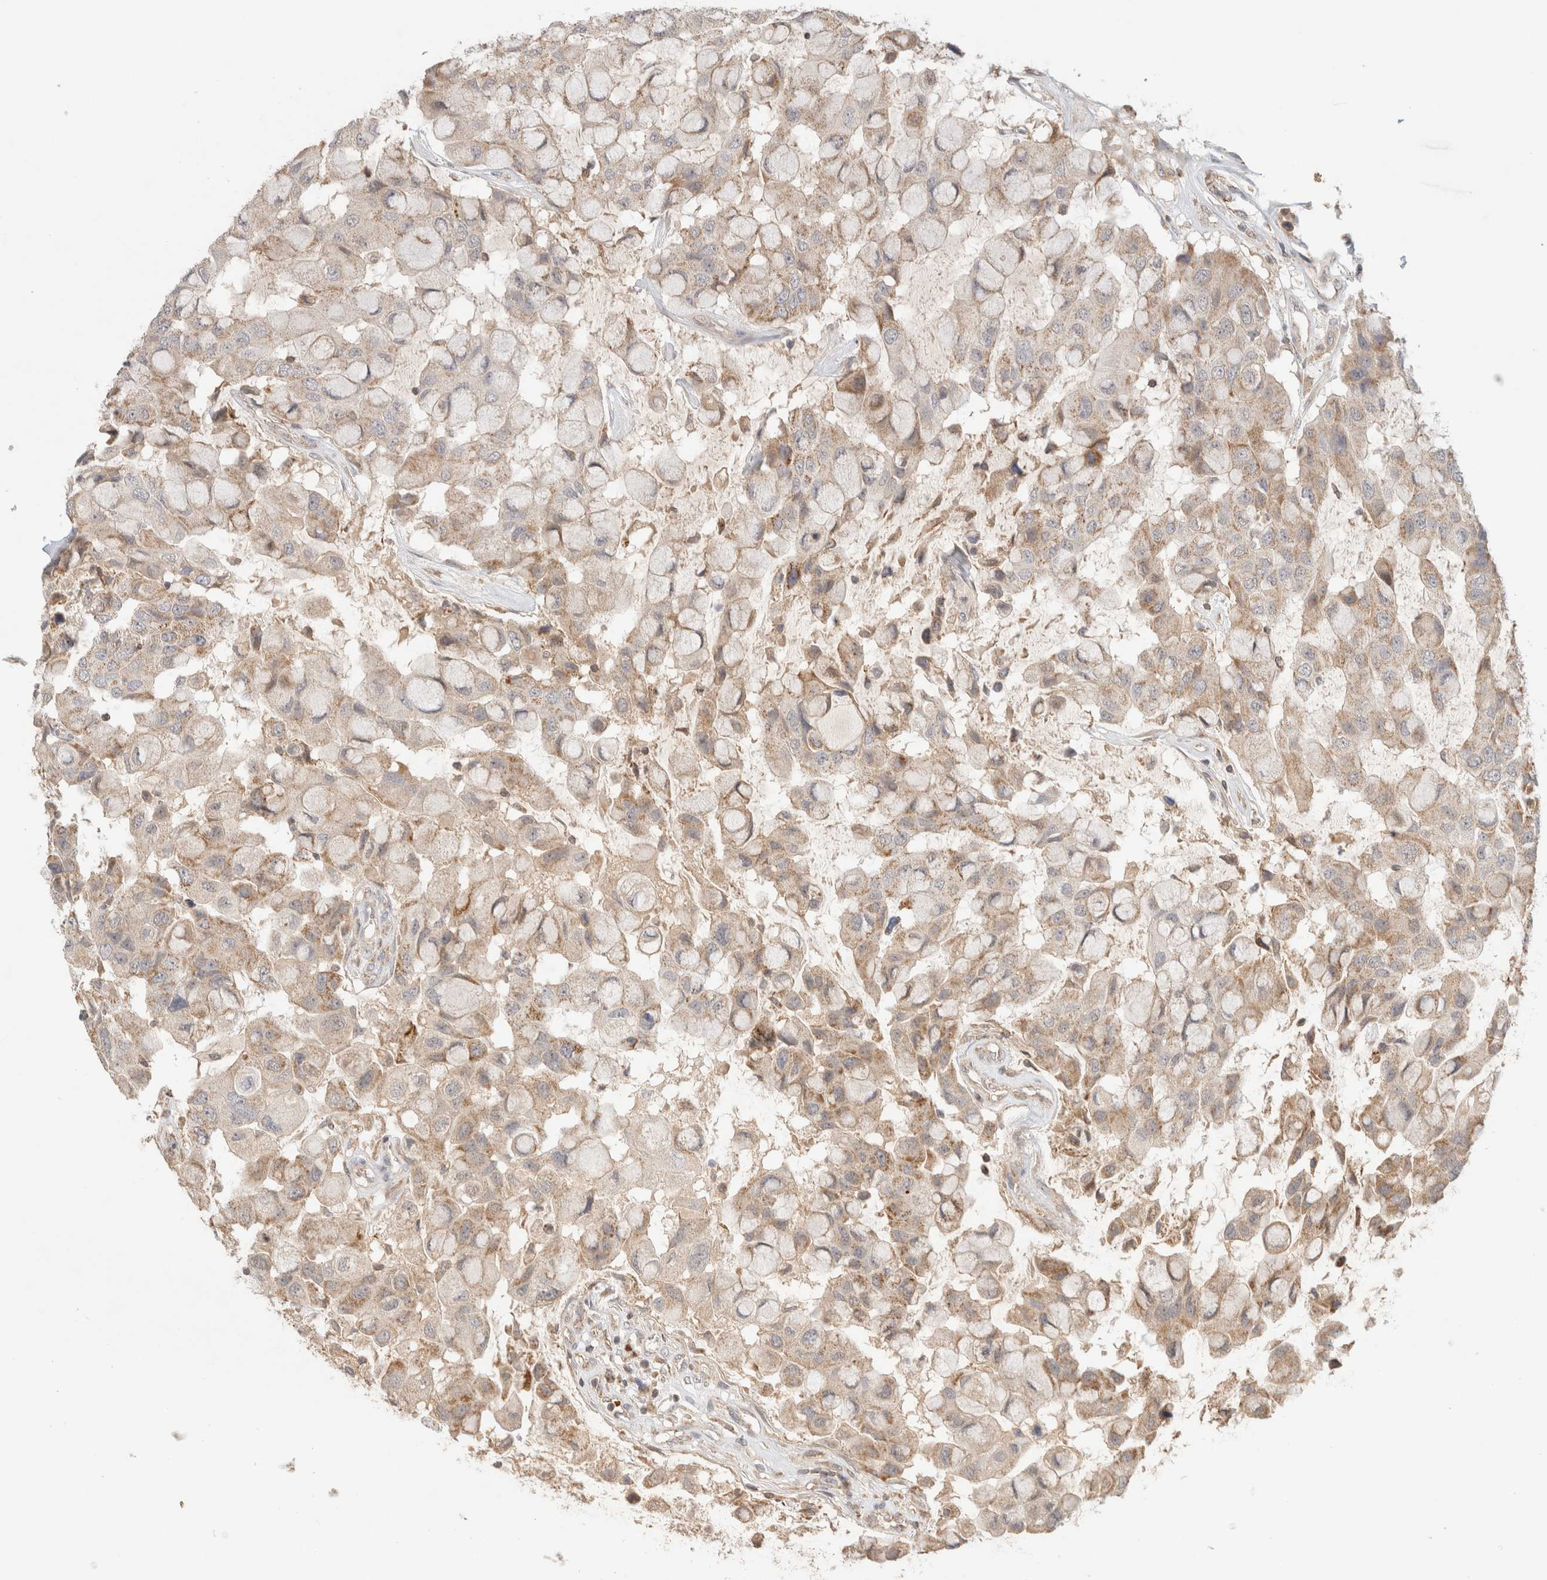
{"staining": {"intensity": "weak", "quantity": ">75%", "location": "cytoplasmic/membranous"}, "tissue": "breast cancer", "cell_type": "Tumor cells", "image_type": "cancer", "snomed": [{"axis": "morphology", "description": "Duct carcinoma"}, {"axis": "topography", "description": "Breast"}], "caption": "Protein positivity by immunohistochemistry demonstrates weak cytoplasmic/membranous staining in approximately >75% of tumor cells in breast intraductal carcinoma. Nuclei are stained in blue.", "gene": "MRM3", "patient": {"sex": "female", "age": 27}}